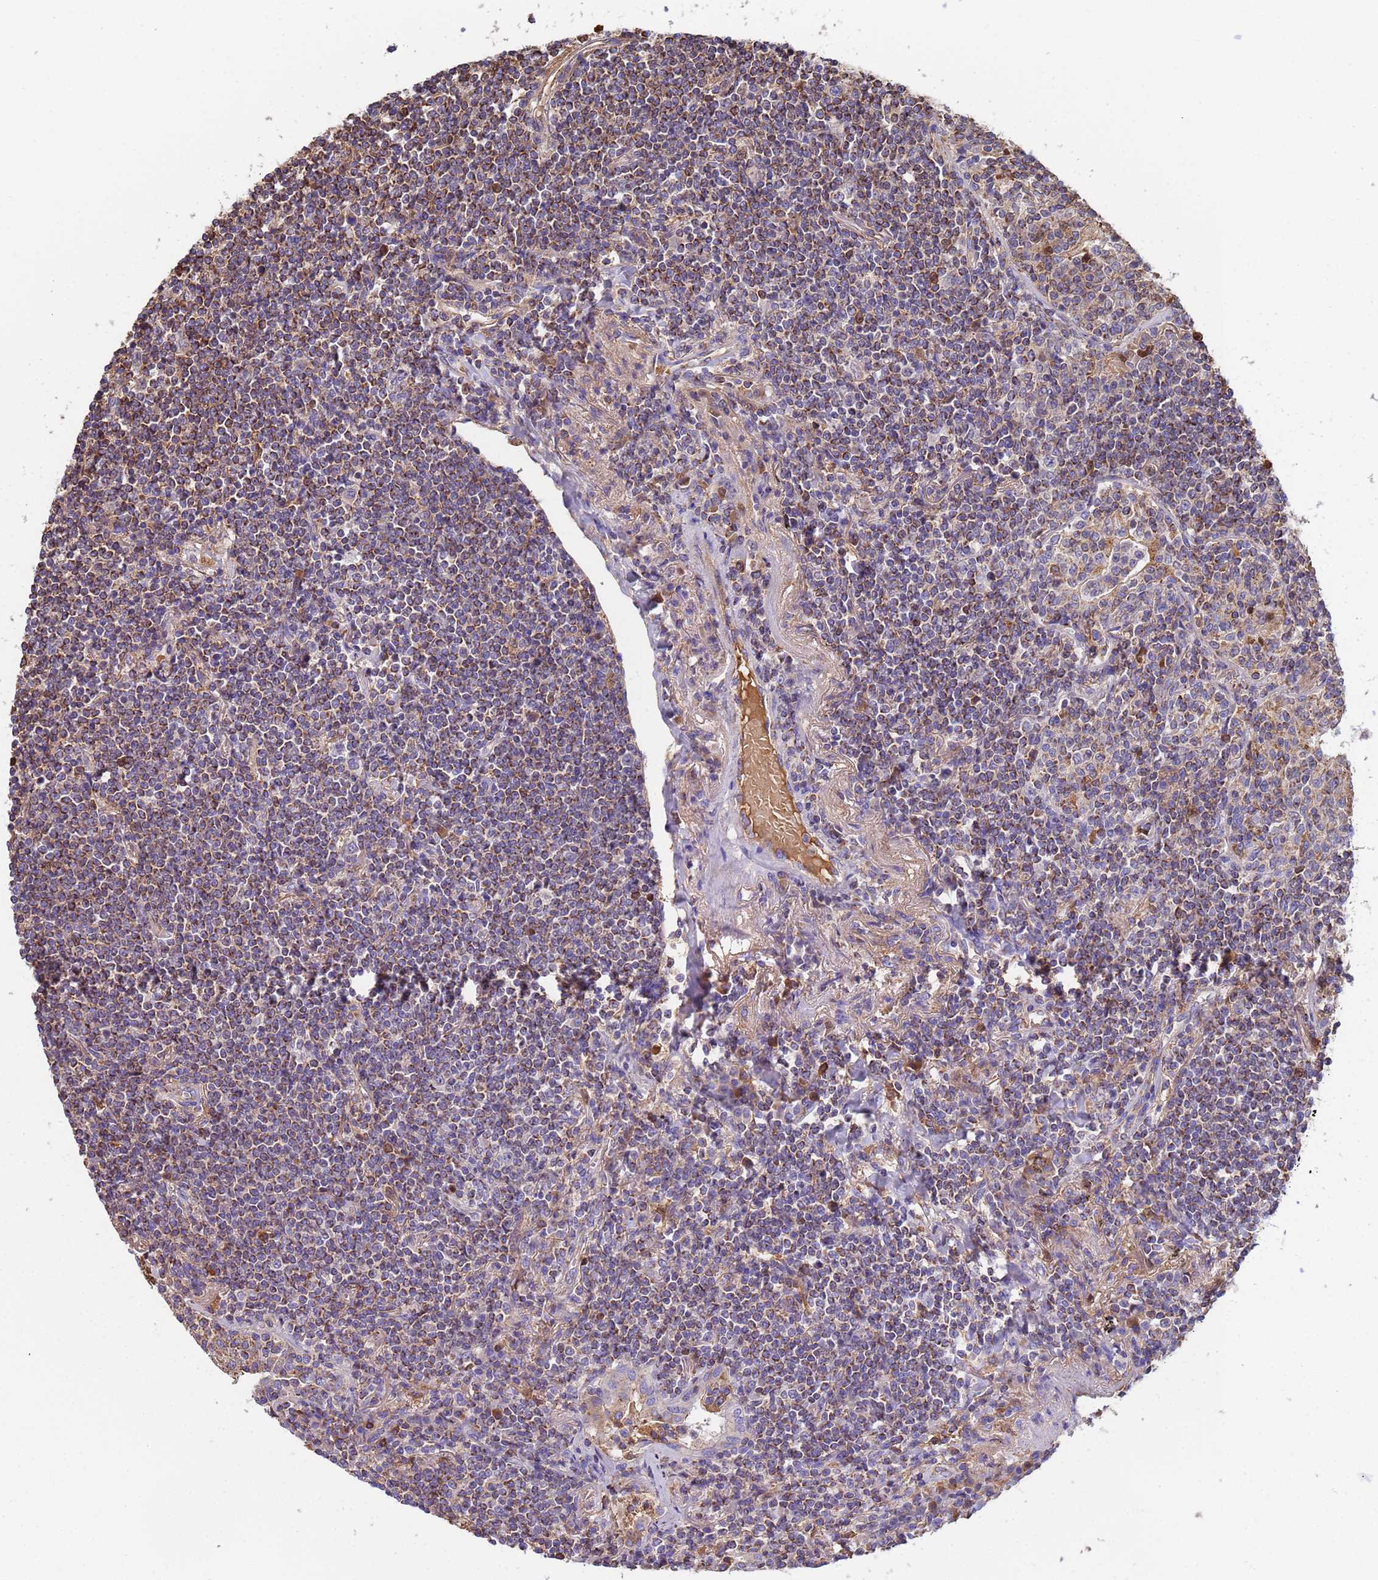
{"staining": {"intensity": "moderate", "quantity": "25%-75%", "location": "cytoplasmic/membranous"}, "tissue": "lymphoma", "cell_type": "Tumor cells", "image_type": "cancer", "snomed": [{"axis": "morphology", "description": "Malignant lymphoma, non-Hodgkin's type, Low grade"}, {"axis": "topography", "description": "Lung"}], "caption": "Human low-grade malignant lymphoma, non-Hodgkin's type stained for a protein (brown) exhibits moderate cytoplasmic/membranous positive positivity in approximately 25%-75% of tumor cells.", "gene": "GLUD1", "patient": {"sex": "female", "age": 71}}